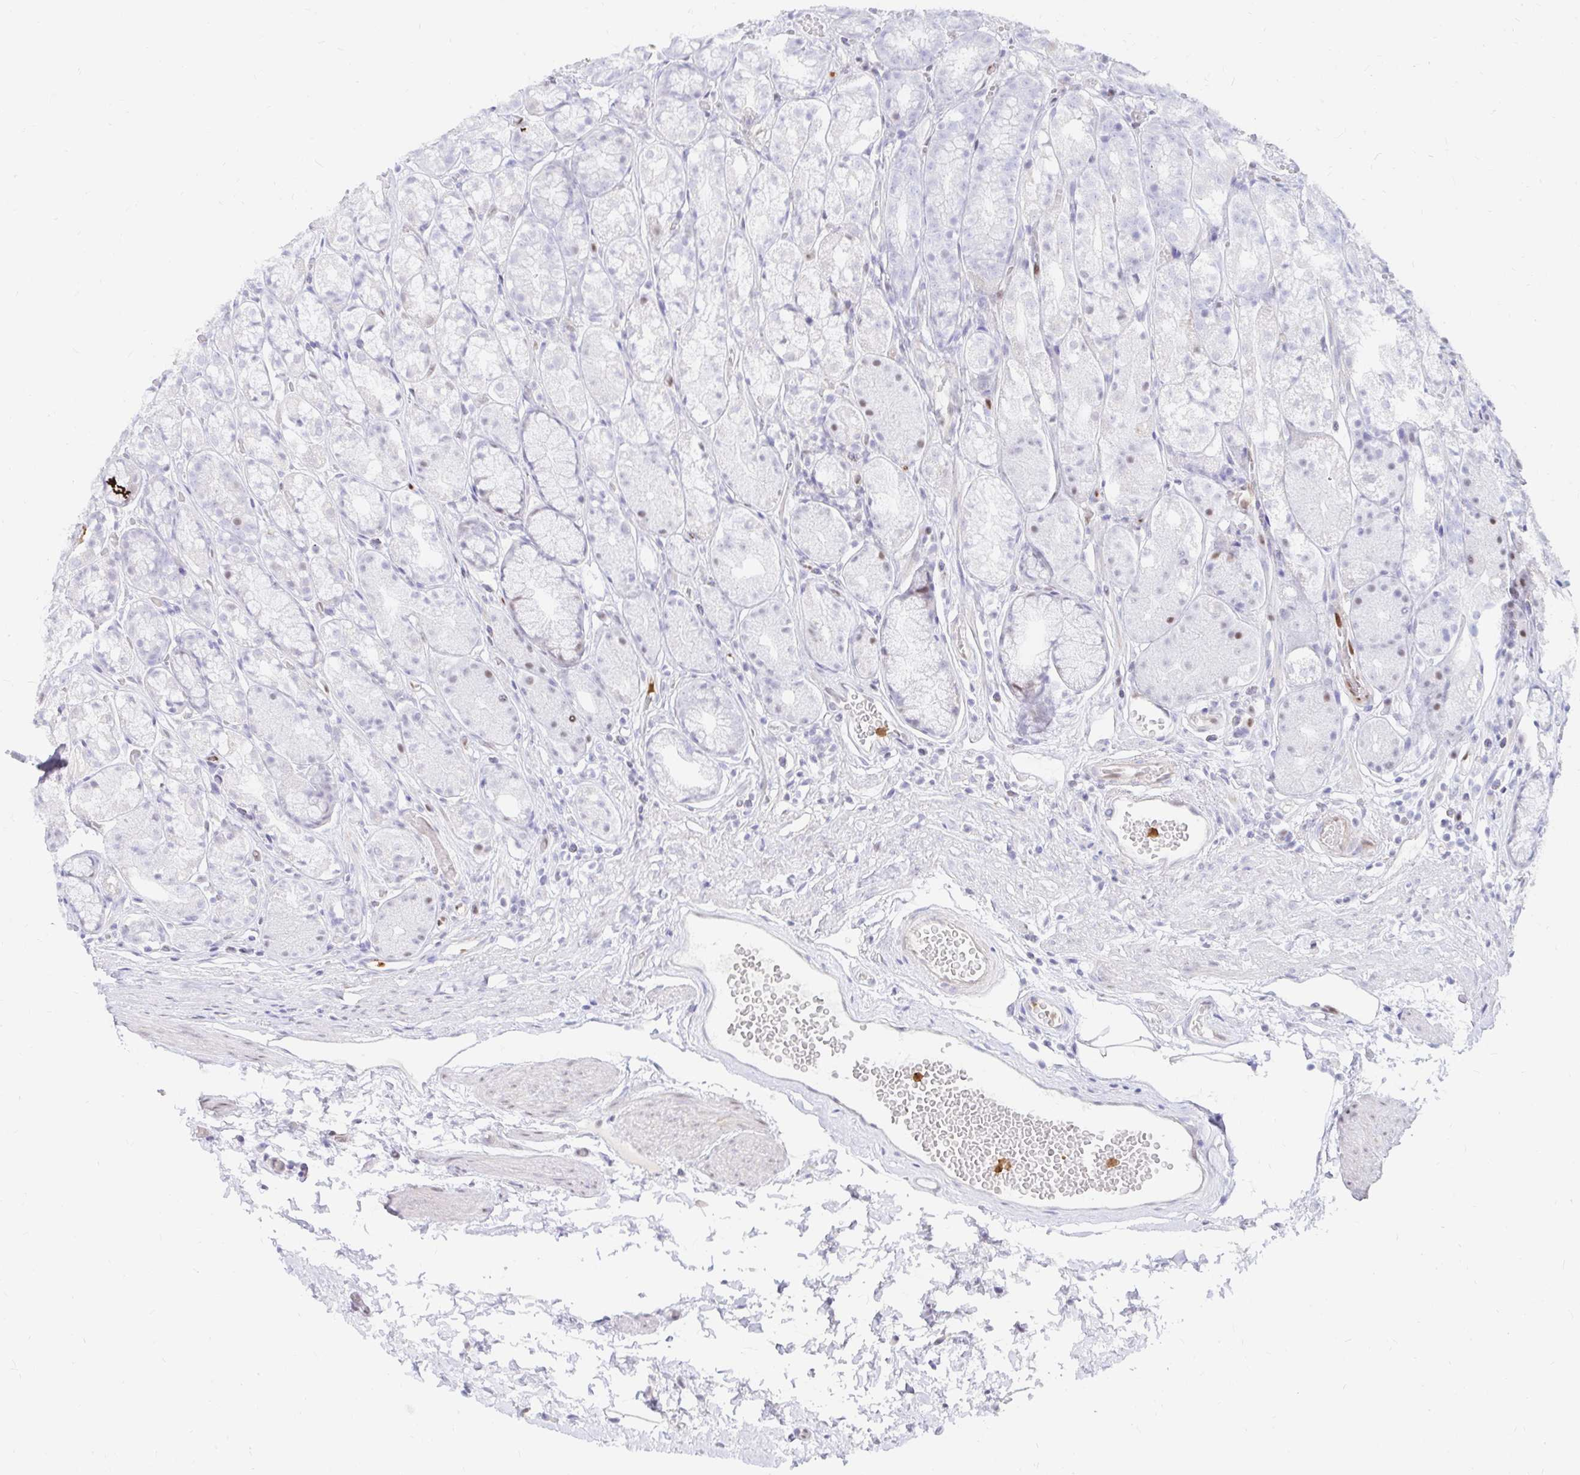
{"staining": {"intensity": "weak", "quantity": "<25%", "location": "nuclear"}, "tissue": "stomach", "cell_type": "Glandular cells", "image_type": "normal", "snomed": [{"axis": "morphology", "description": "Normal tissue, NOS"}, {"axis": "topography", "description": "Smooth muscle"}, {"axis": "topography", "description": "Stomach"}], "caption": "There is no significant positivity in glandular cells of stomach. Brightfield microscopy of immunohistochemistry stained with DAB (3,3'-diaminobenzidine) (brown) and hematoxylin (blue), captured at high magnification.", "gene": "HINFP", "patient": {"sex": "male", "age": 70}}